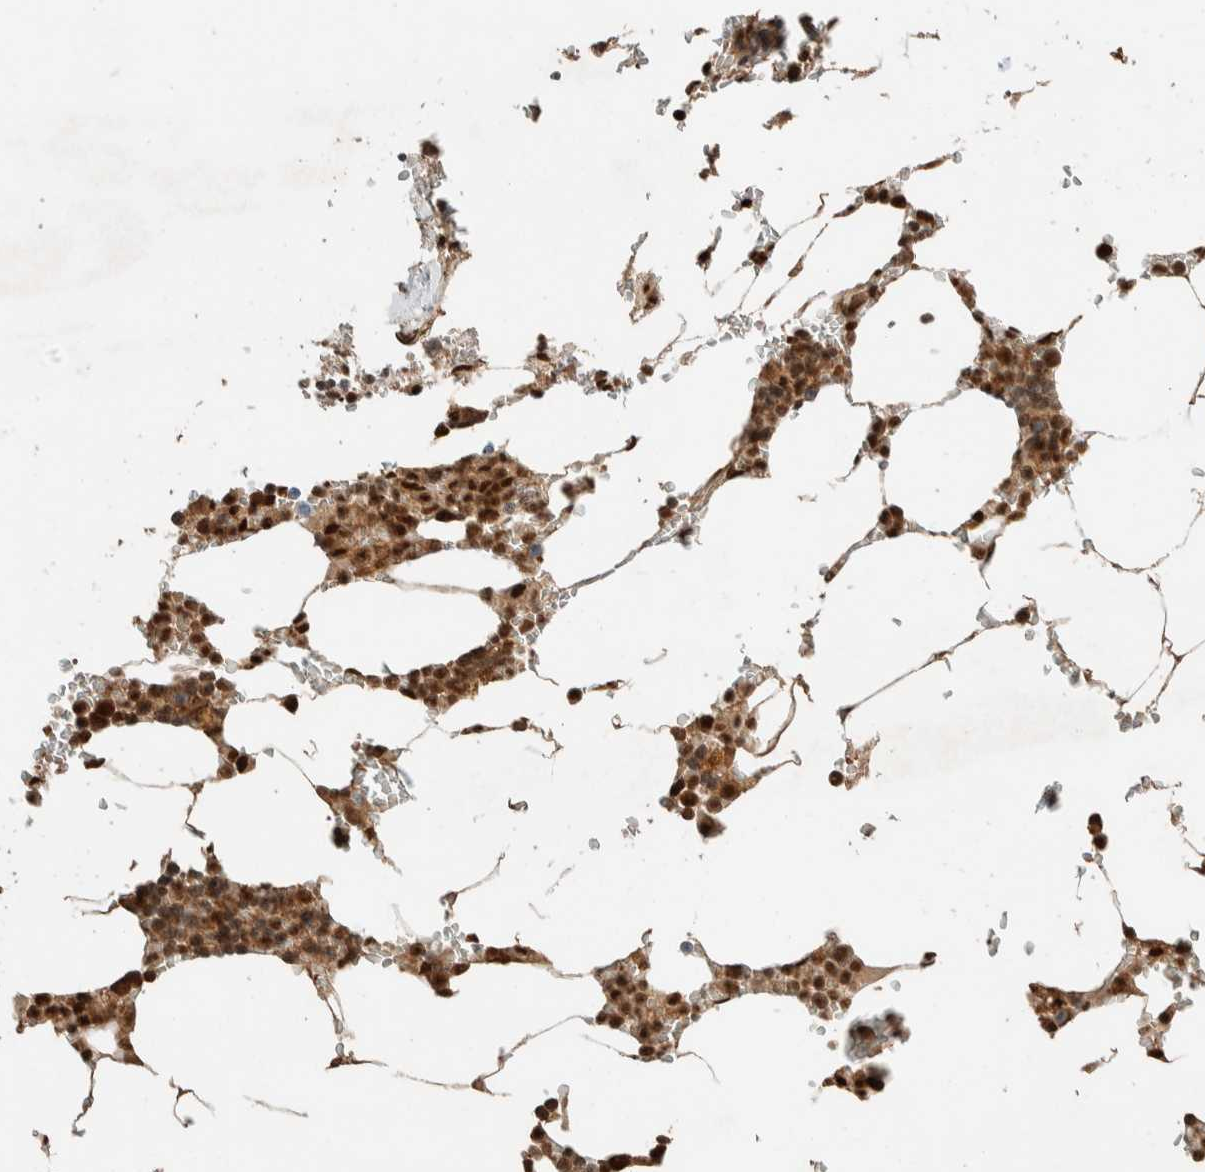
{"staining": {"intensity": "strong", "quantity": ">75%", "location": "cytoplasmic/membranous,nuclear"}, "tissue": "bone marrow", "cell_type": "Hematopoietic cells", "image_type": "normal", "snomed": [{"axis": "morphology", "description": "Normal tissue, NOS"}, {"axis": "topography", "description": "Bone marrow"}], "caption": "This is an image of immunohistochemistry staining of unremarkable bone marrow, which shows strong expression in the cytoplasmic/membranous,nuclear of hematopoietic cells.", "gene": "ZBTB2", "patient": {"sex": "male", "age": 70}}